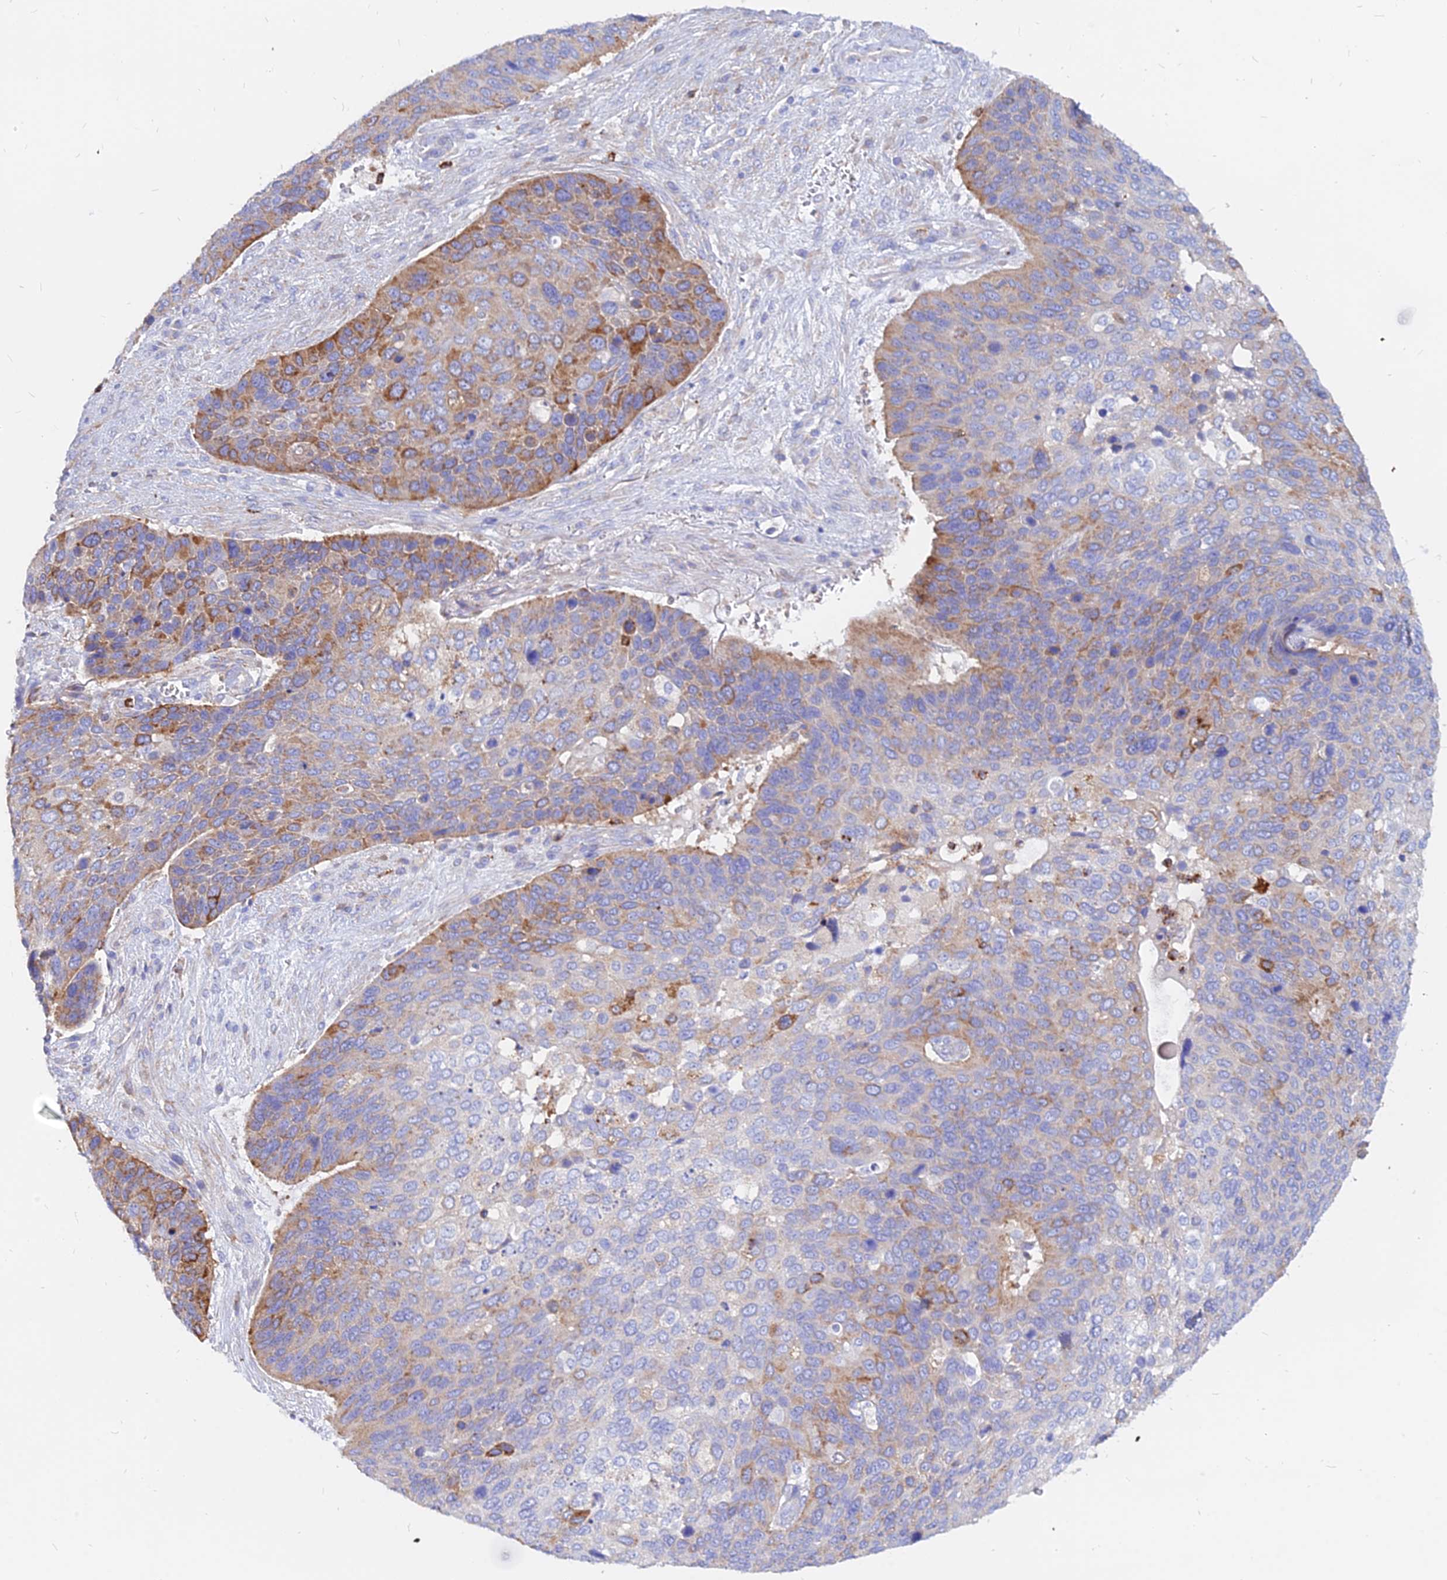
{"staining": {"intensity": "moderate", "quantity": "<25%", "location": "cytoplasmic/membranous"}, "tissue": "skin cancer", "cell_type": "Tumor cells", "image_type": "cancer", "snomed": [{"axis": "morphology", "description": "Basal cell carcinoma"}, {"axis": "topography", "description": "Skin"}], "caption": "This photomicrograph displays skin cancer (basal cell carcinoma) stained with immunohistochemistry (IHC) to label a protein in brown. The cytoplasmic/membranous of tumor cells show moderate positivity for the protein. Nuclei are counter-stained blue.", "gene": "AGTRAP", "patient": {"sex": "female", "age": 74}}